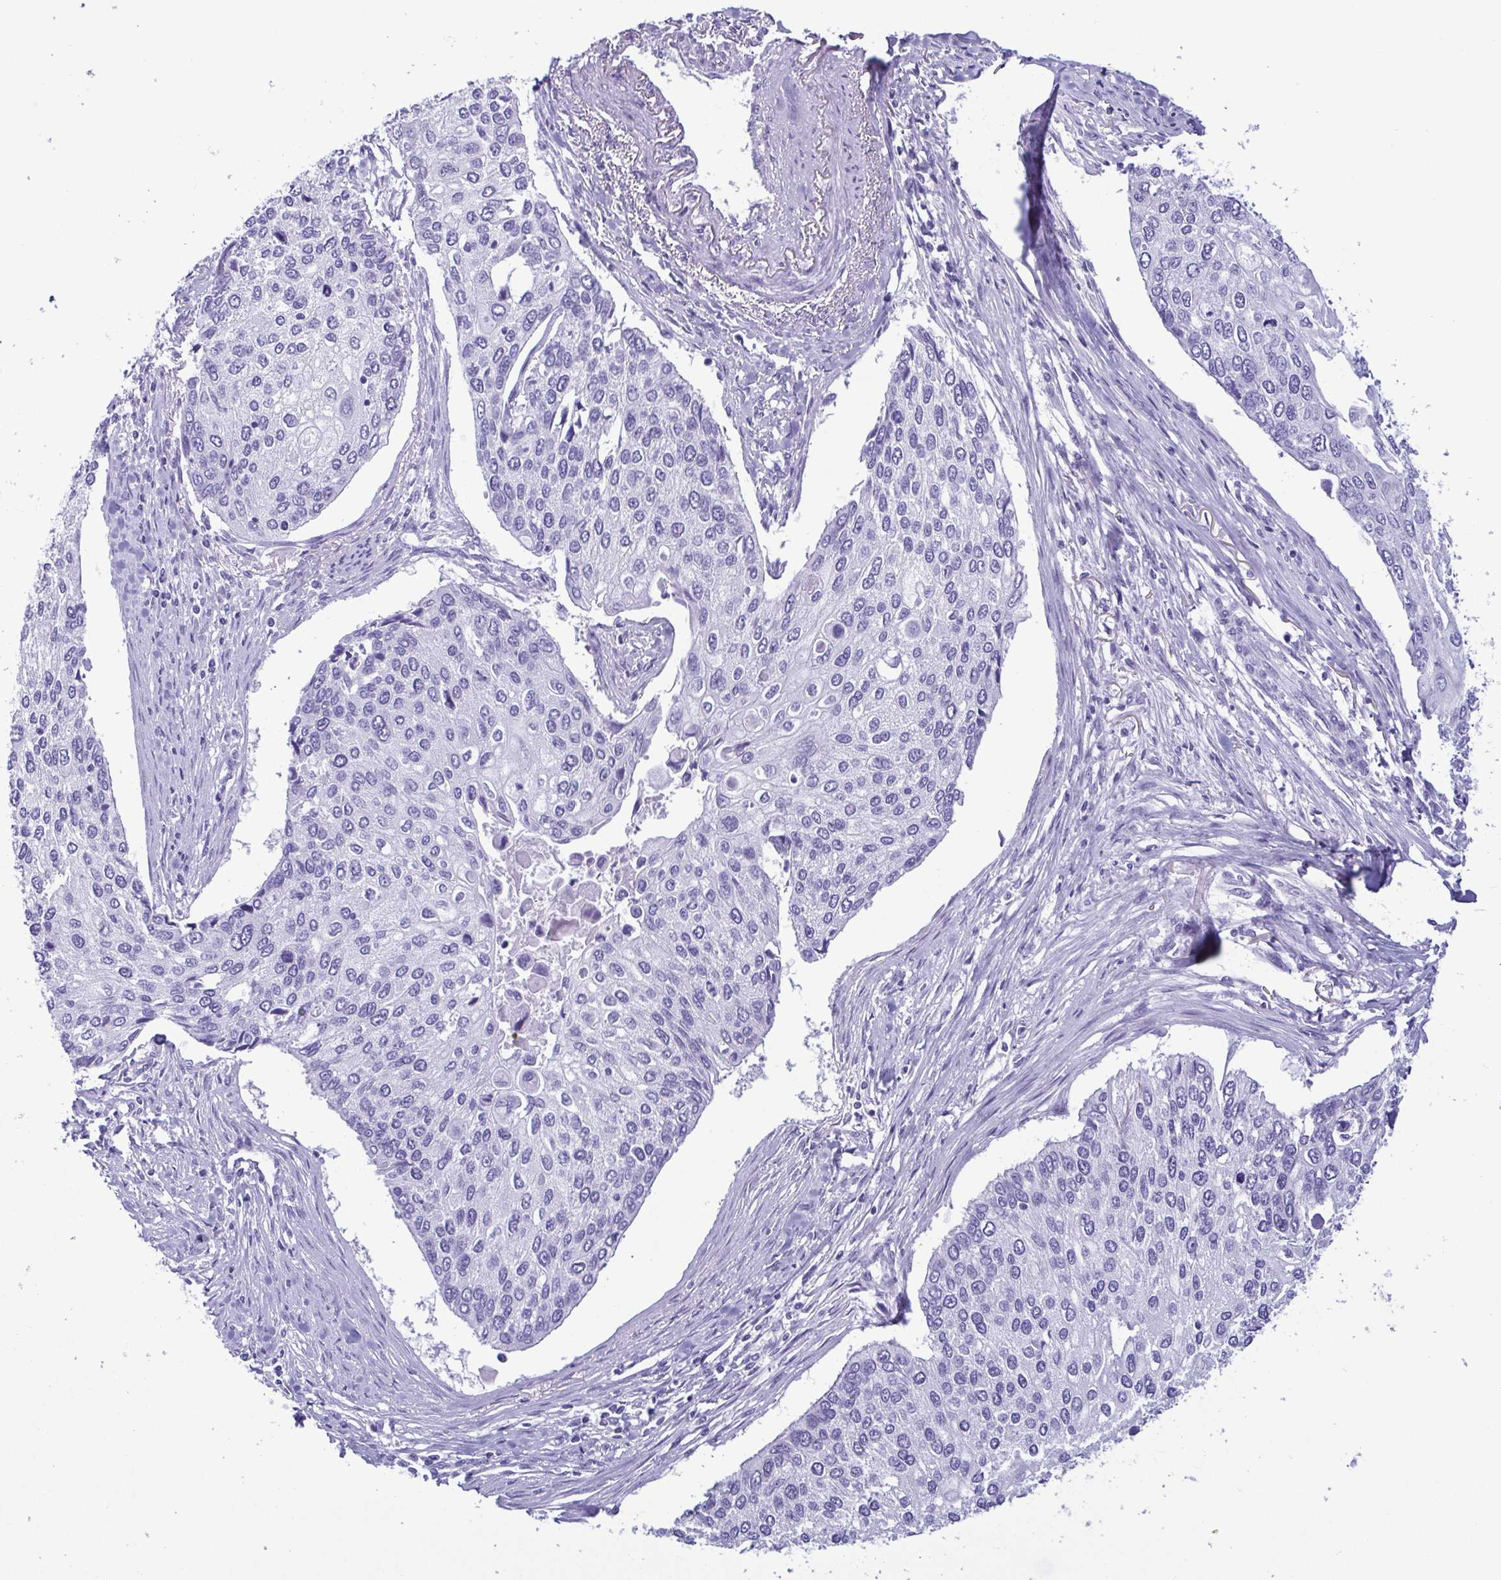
{"staining": {"intensity": "negative", "quantity": "none", "location": "none"}, "tissue": "lung cancer", "cell_type": "Tumor cells", "image_type": "cancer", "snomed": [{"axis": "morphology", "description": "Squamous cell carcinoma, NOS"}, {"axis": "morphology", "description": "Squamous cell carcinoma, metastatic, NOS"}, {"axis": "topography", "description": "Lung"}], "caption": "Protein analysis of metastatic squamous cell carcinoma (lung) displays no significant staining in tumor cells.", "gene": "LTF", "patient": {"sex": "male", "age": 63}}